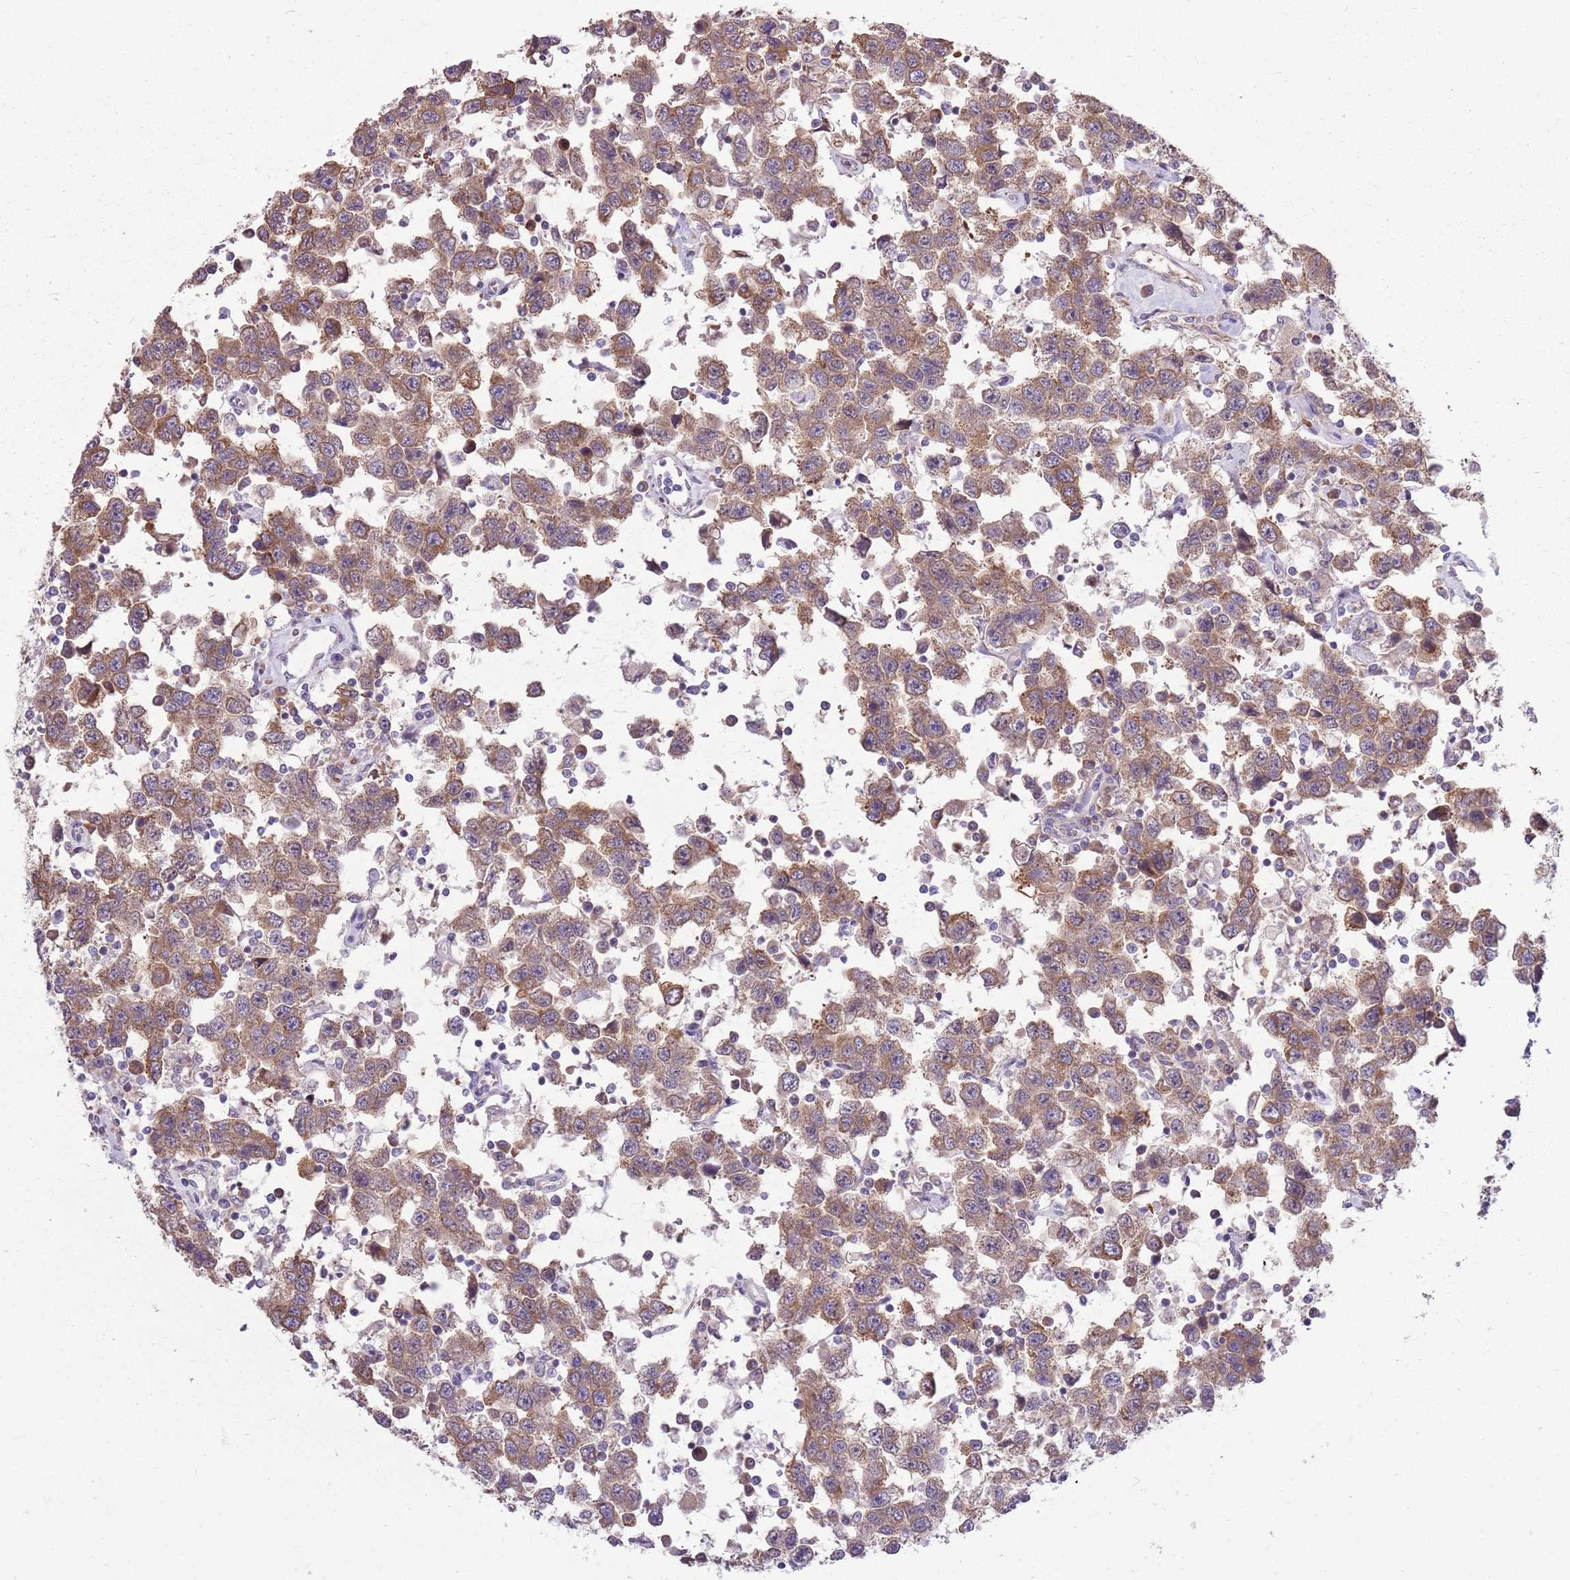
{"staining": {"intensity": "moderate", "quantity": ">75%", "location": "cytoplasmic/membranous"}, "tissue": "testis cancer", "cell_type": "Tumor cells", "image_type": "cancer", "snomed": [{"axis": "morphology", "description": "Seminoma, NOS"}, {"axis": "topography", "description": "Testis"}], "caption": "High-power microscopy captured an immunohistochemistry image of seminoma (testis), revealing moderate cytoplasmic/membranous expression in about >75% of tumor cells.", "gene": "PPP1R27", "patient": {"sex": "male", "age": 41}}